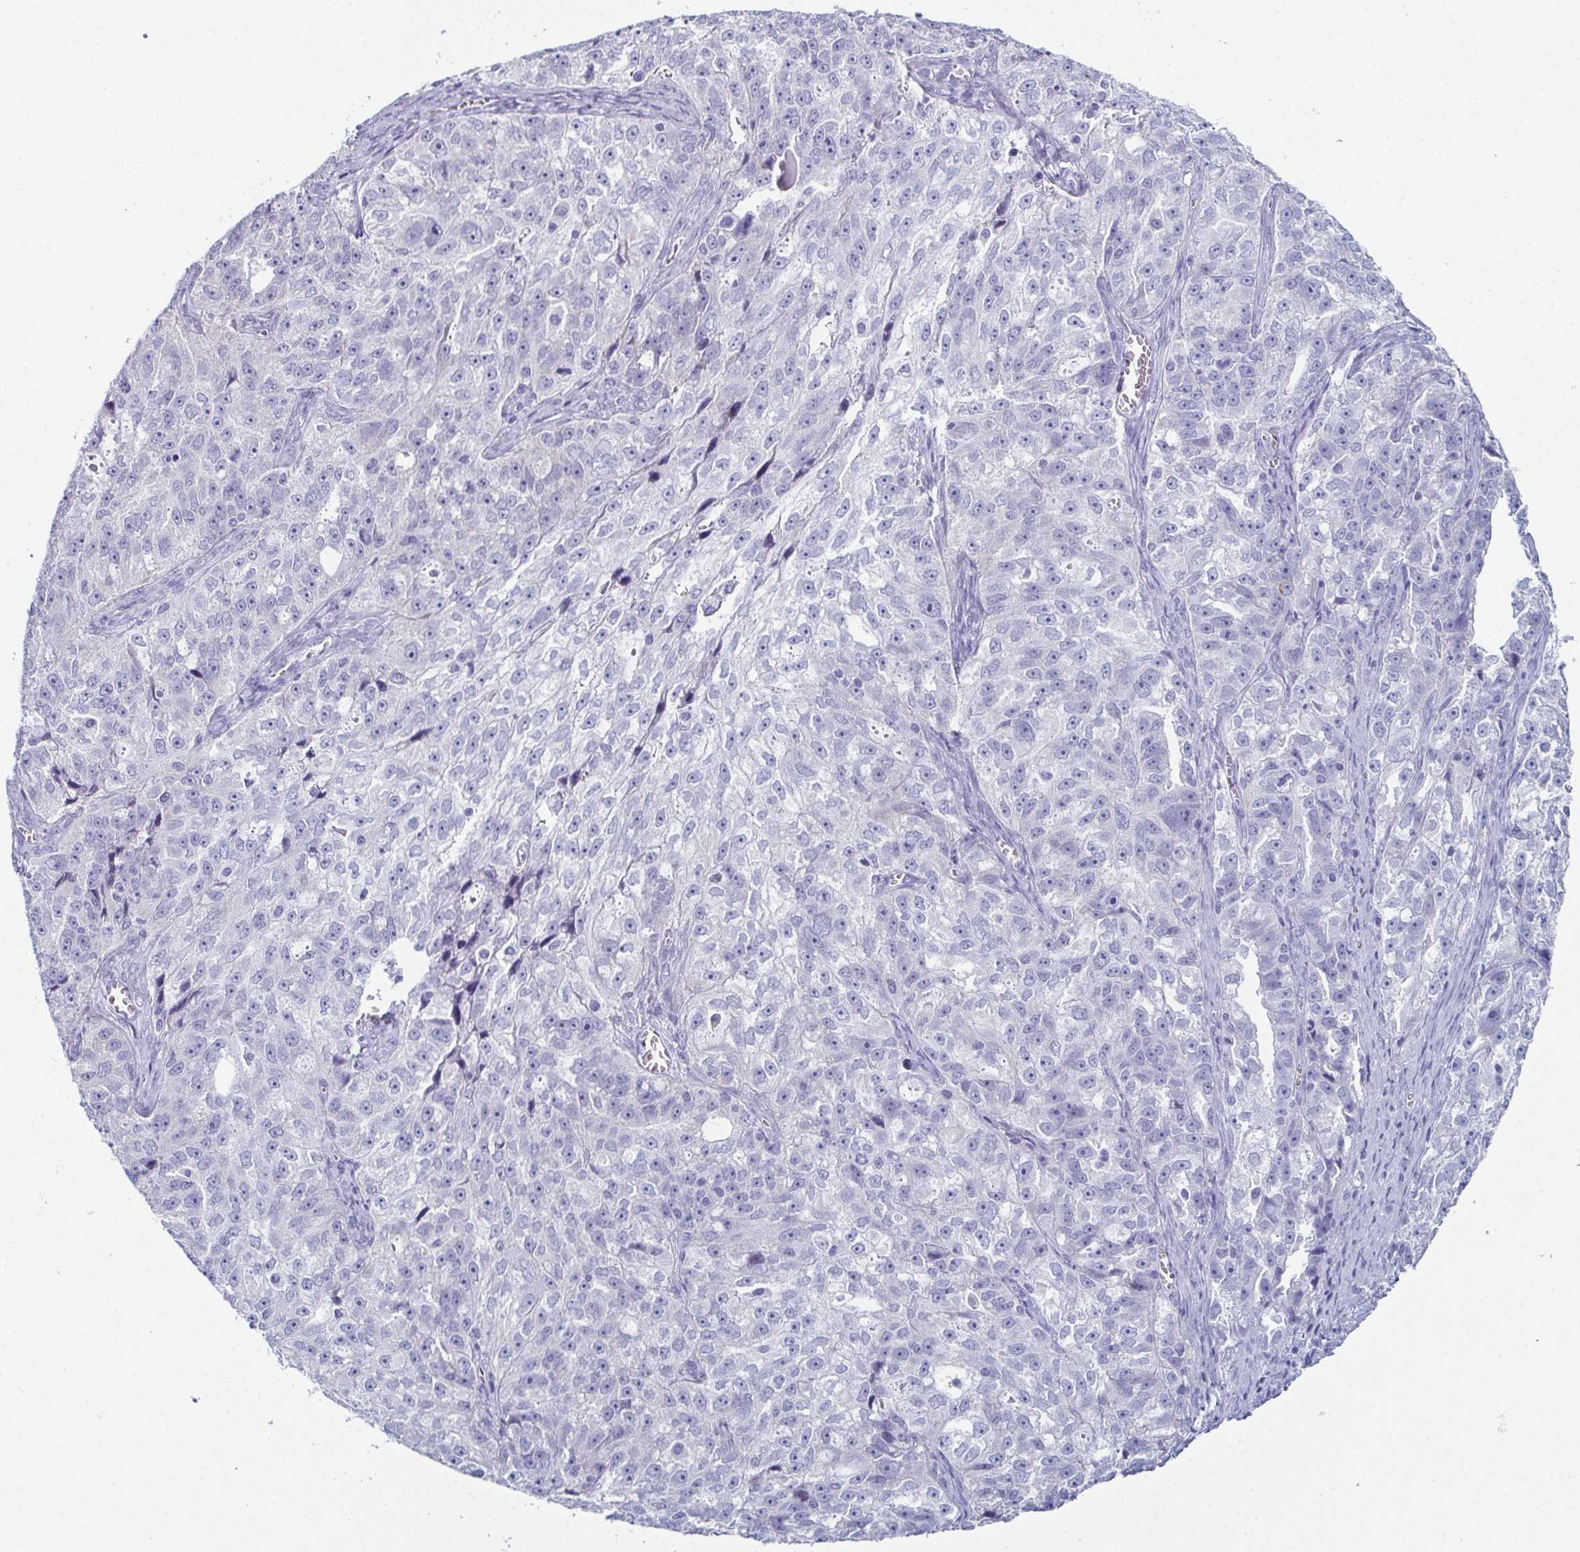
{"staining": {"intensity": "negative", "quantity": "none", "location": "none"}, "tissue": "ovarian cancer", "cell_type": "Tumor cells", "image_type": "cancer", "snomed": [{"axis": "morphology", "description": "Cystadenocarcinoma, serous, NOS"}, {"axis": "topography", "description": "Ovary"}], "caption": "Ovarian serous cystadenocarcinoma stained for a protein using IHC exhibits no positivity tumor cells.", "gene": "ENKUR", "patient": {"sex": "female", "age": 51}}